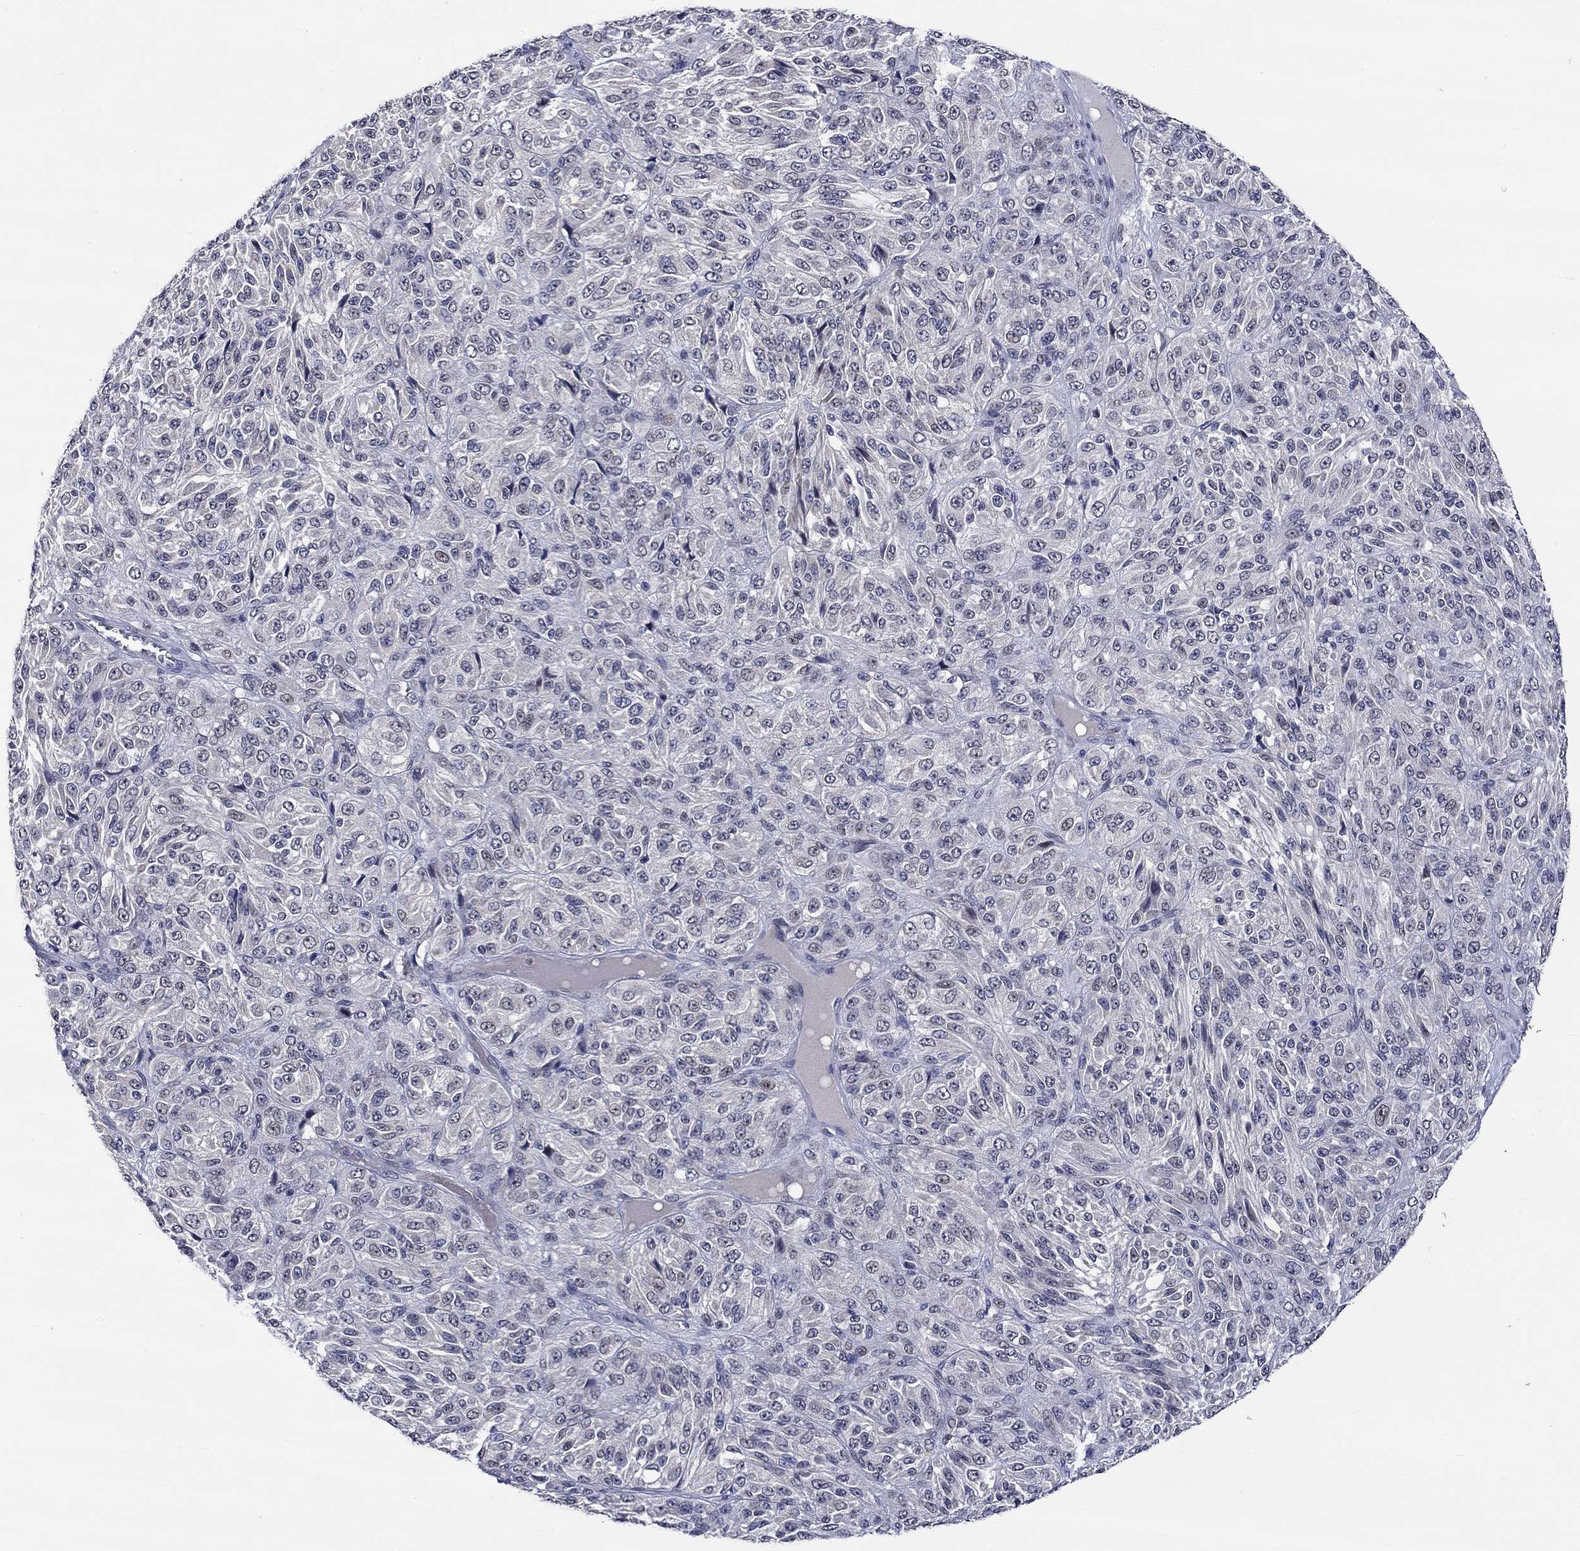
{"staining": {"intensity": "negative", "quantity": "none", "location": "none"}, "tissue": "melanoma", "cell_type": "Tumor cells", "image_type": "cancer", "snomed": [{"axis": "morphology", "description": "Malignant melanoma, Metastatic site"}, {"axis": "topography", "description": "Brain"}], "caption": "Tumor cells show no significant expression in malignant melanoma (metastatic site).", "gene": "DDX3Y", "patient": {"sex": "female", "age": 56}}